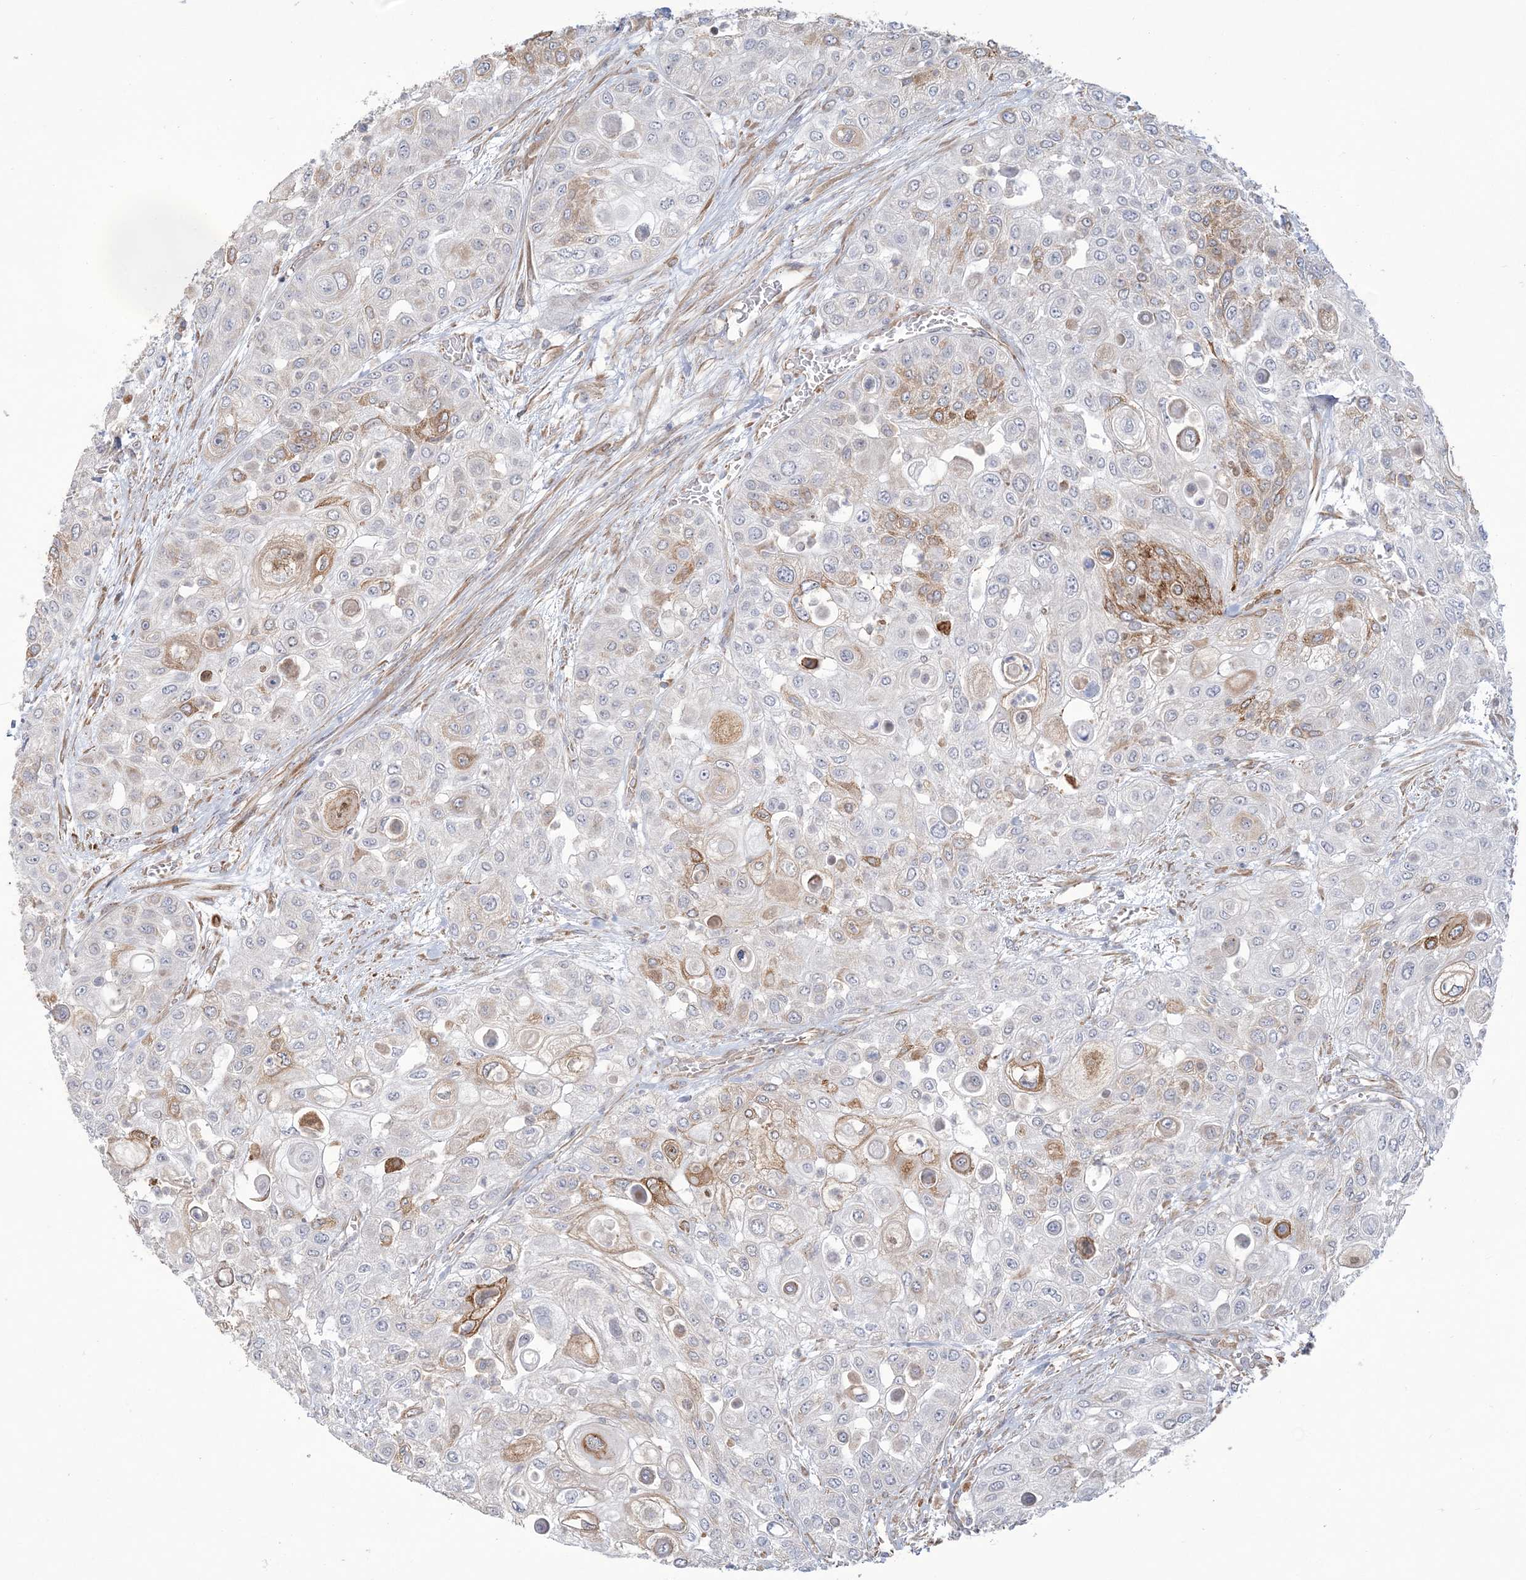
{"staining": {"intensity": "moderate", "quantity": "<25%", "location": "cytoplasmic/membranous"}, "tissue": "urothelial cancer", "cell_type": "Tumor cells", "image_type": "cancer", "snomed": [{"axis": "morphology", "description": "Urothelial carcinoma, High grade"}, {"axis": "topography", "description": "Urinary bladder"}], "caption": "Protein staining shows moderate cytoplasmic/membranous positivity in about <25% of tumor cells in high-grade urothelial carcinoma.", "gene": "ZNF821", "patient": {"sex": "female", "age": 79}}